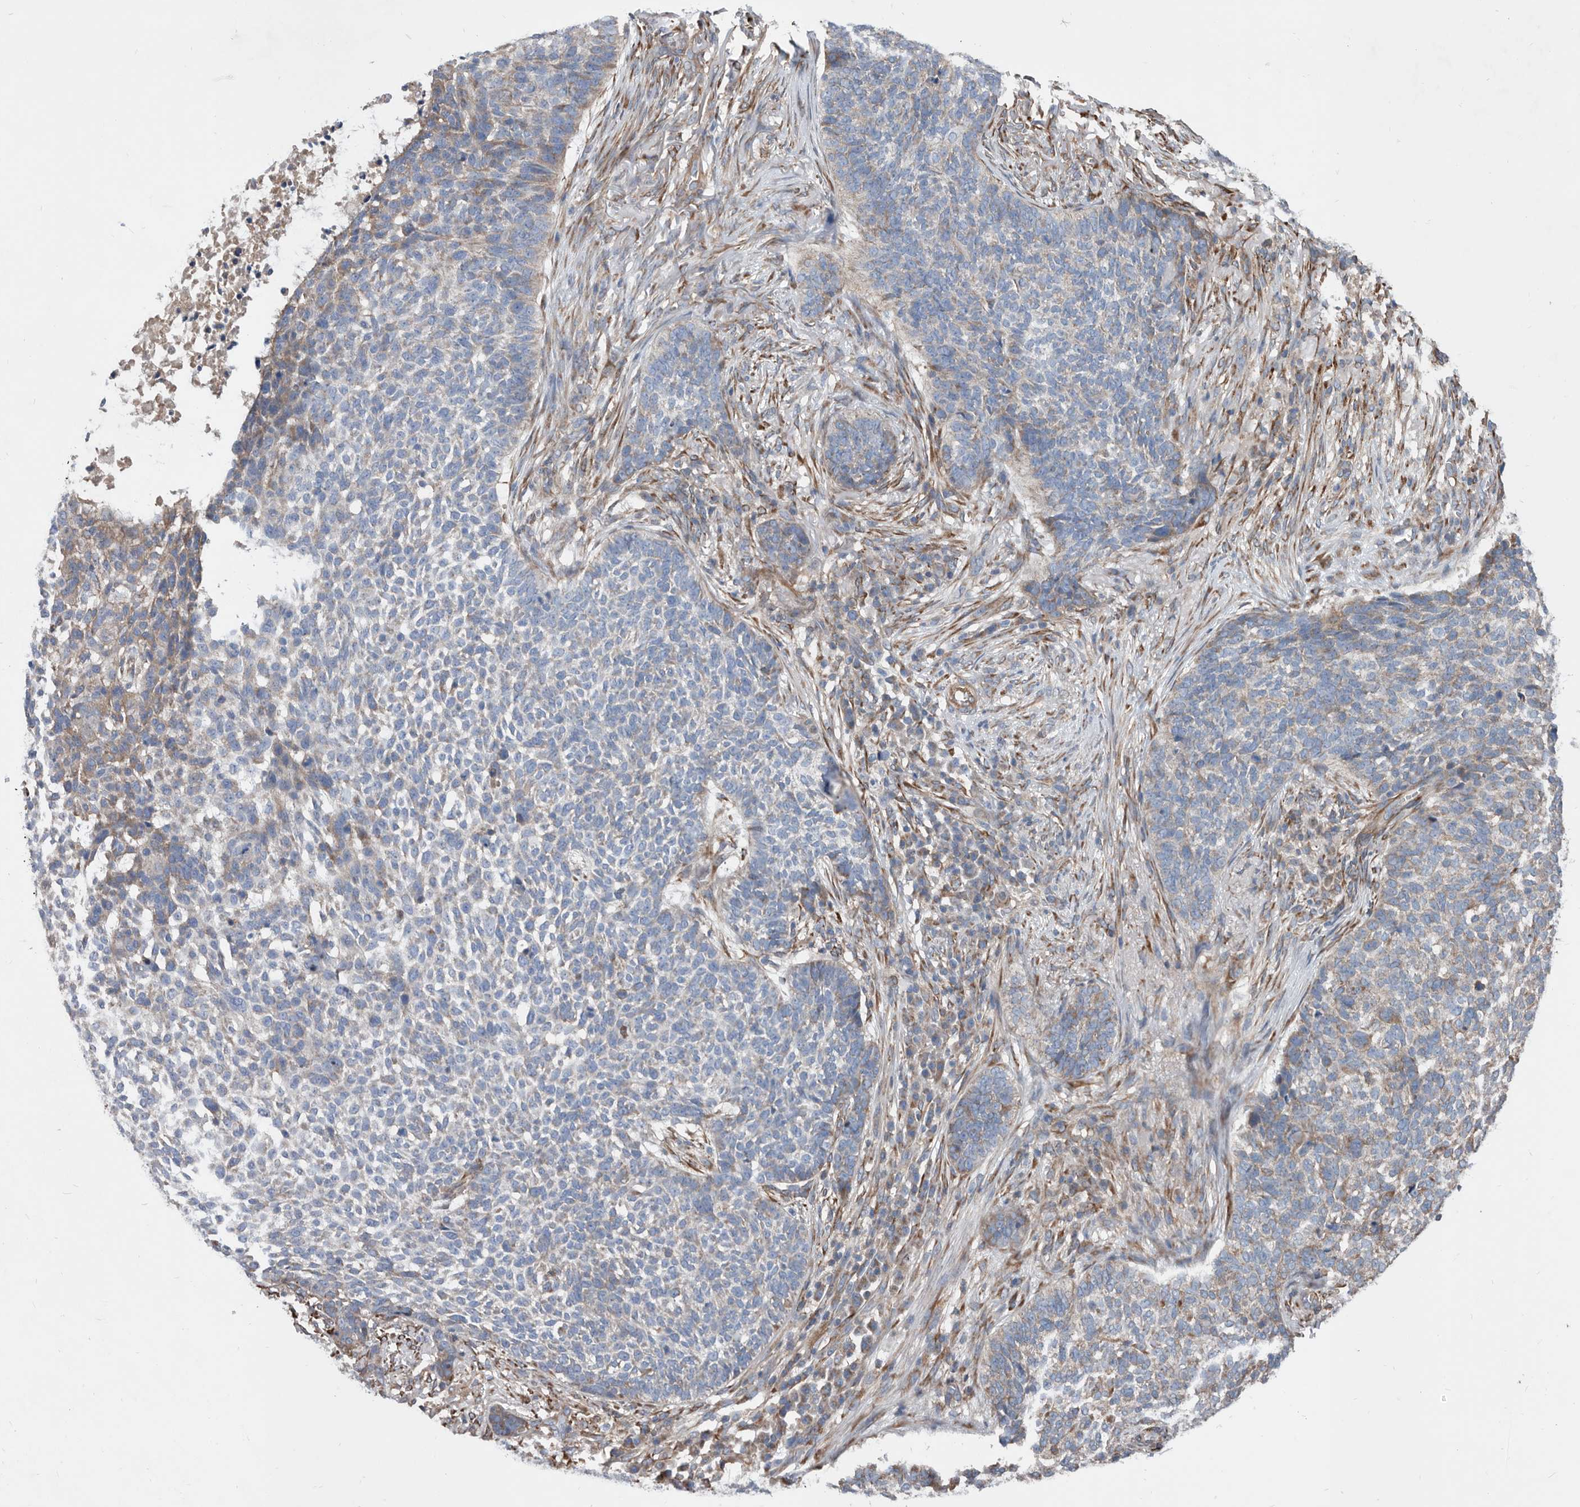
{"staining": {"intensity": "negative", "quantity": "none", "location": "none"}, "tissue": "skin cancer", "cell_type": "Tumor cells", "image_type": "cancer", "snomed": [{"axis": "morphology", "description": "Basal cell carcinoma"}, {"axis": "topography", "description": "Skin"}], "caption": "Tumor cells are negative for protein expression in human skin cancer (basal cell carcinoma). (Brightfield microscopy of DAB immunohistochemistry at high magnification).", "gene": "ATP13A3", "patient": {"sex": "male", "age": 85}}